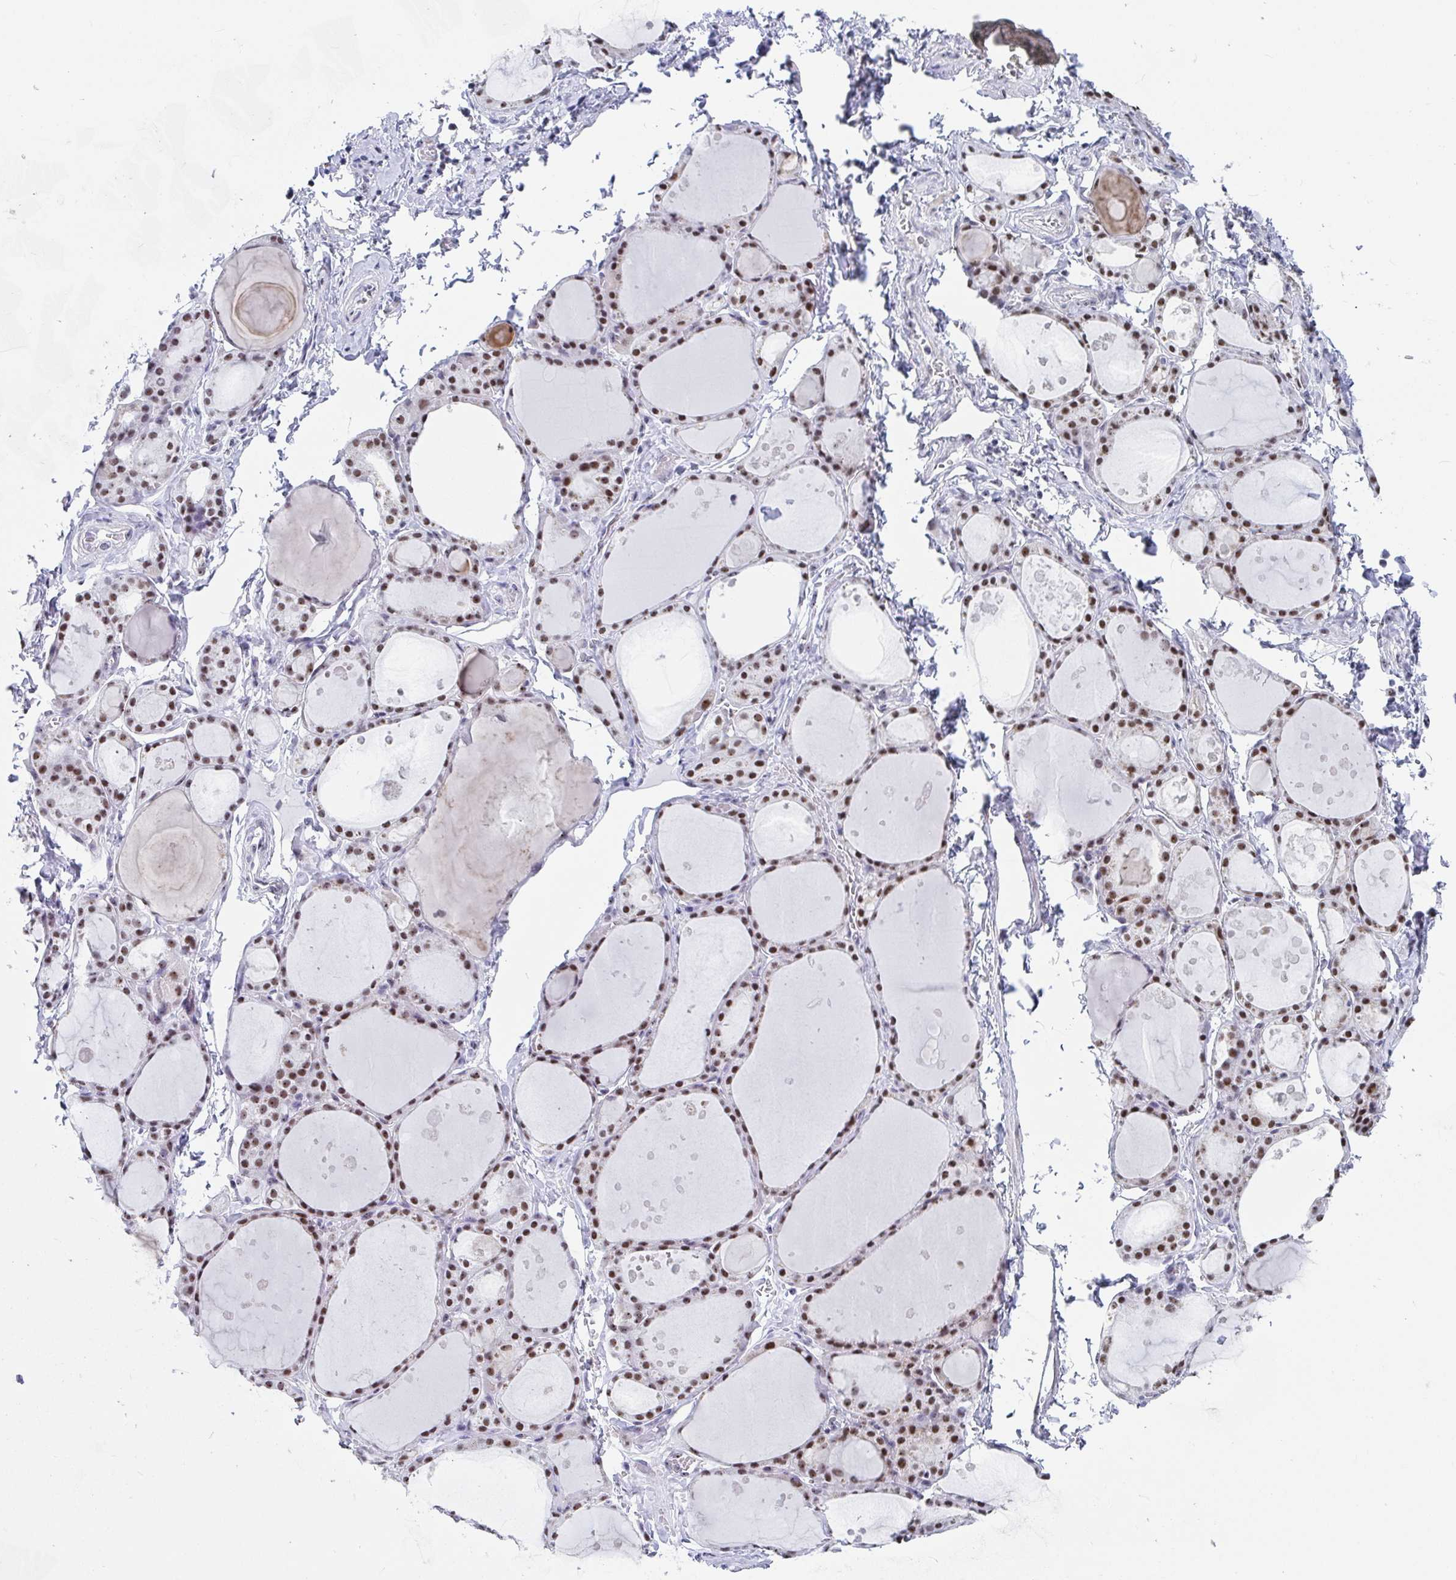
{"staining": {"intensity": "moderate", "quantity": ">75%", "location": "nuclear"}, "tissue": "thyroid gland", "cell_type": "Glandular cells", "image_type": "normal", "snomed": [{"axis": "morphology", "description": "Normal tissue, NOS"}, {"axis": "topography", "description": "Thyroid gland"}], "caption": "Protein expression by IHC demonstrates moderate nuclear expression in about >75% of glandular cells in unremarkable thyroid gland. The staining was performed using DAB to visualize the protein expression in brown, while the nuclei were stained in blue with hematoxylin (Magnification: 20x).", "gene": "SIRT7", "patient": {"sex": "male", "age": 68}}